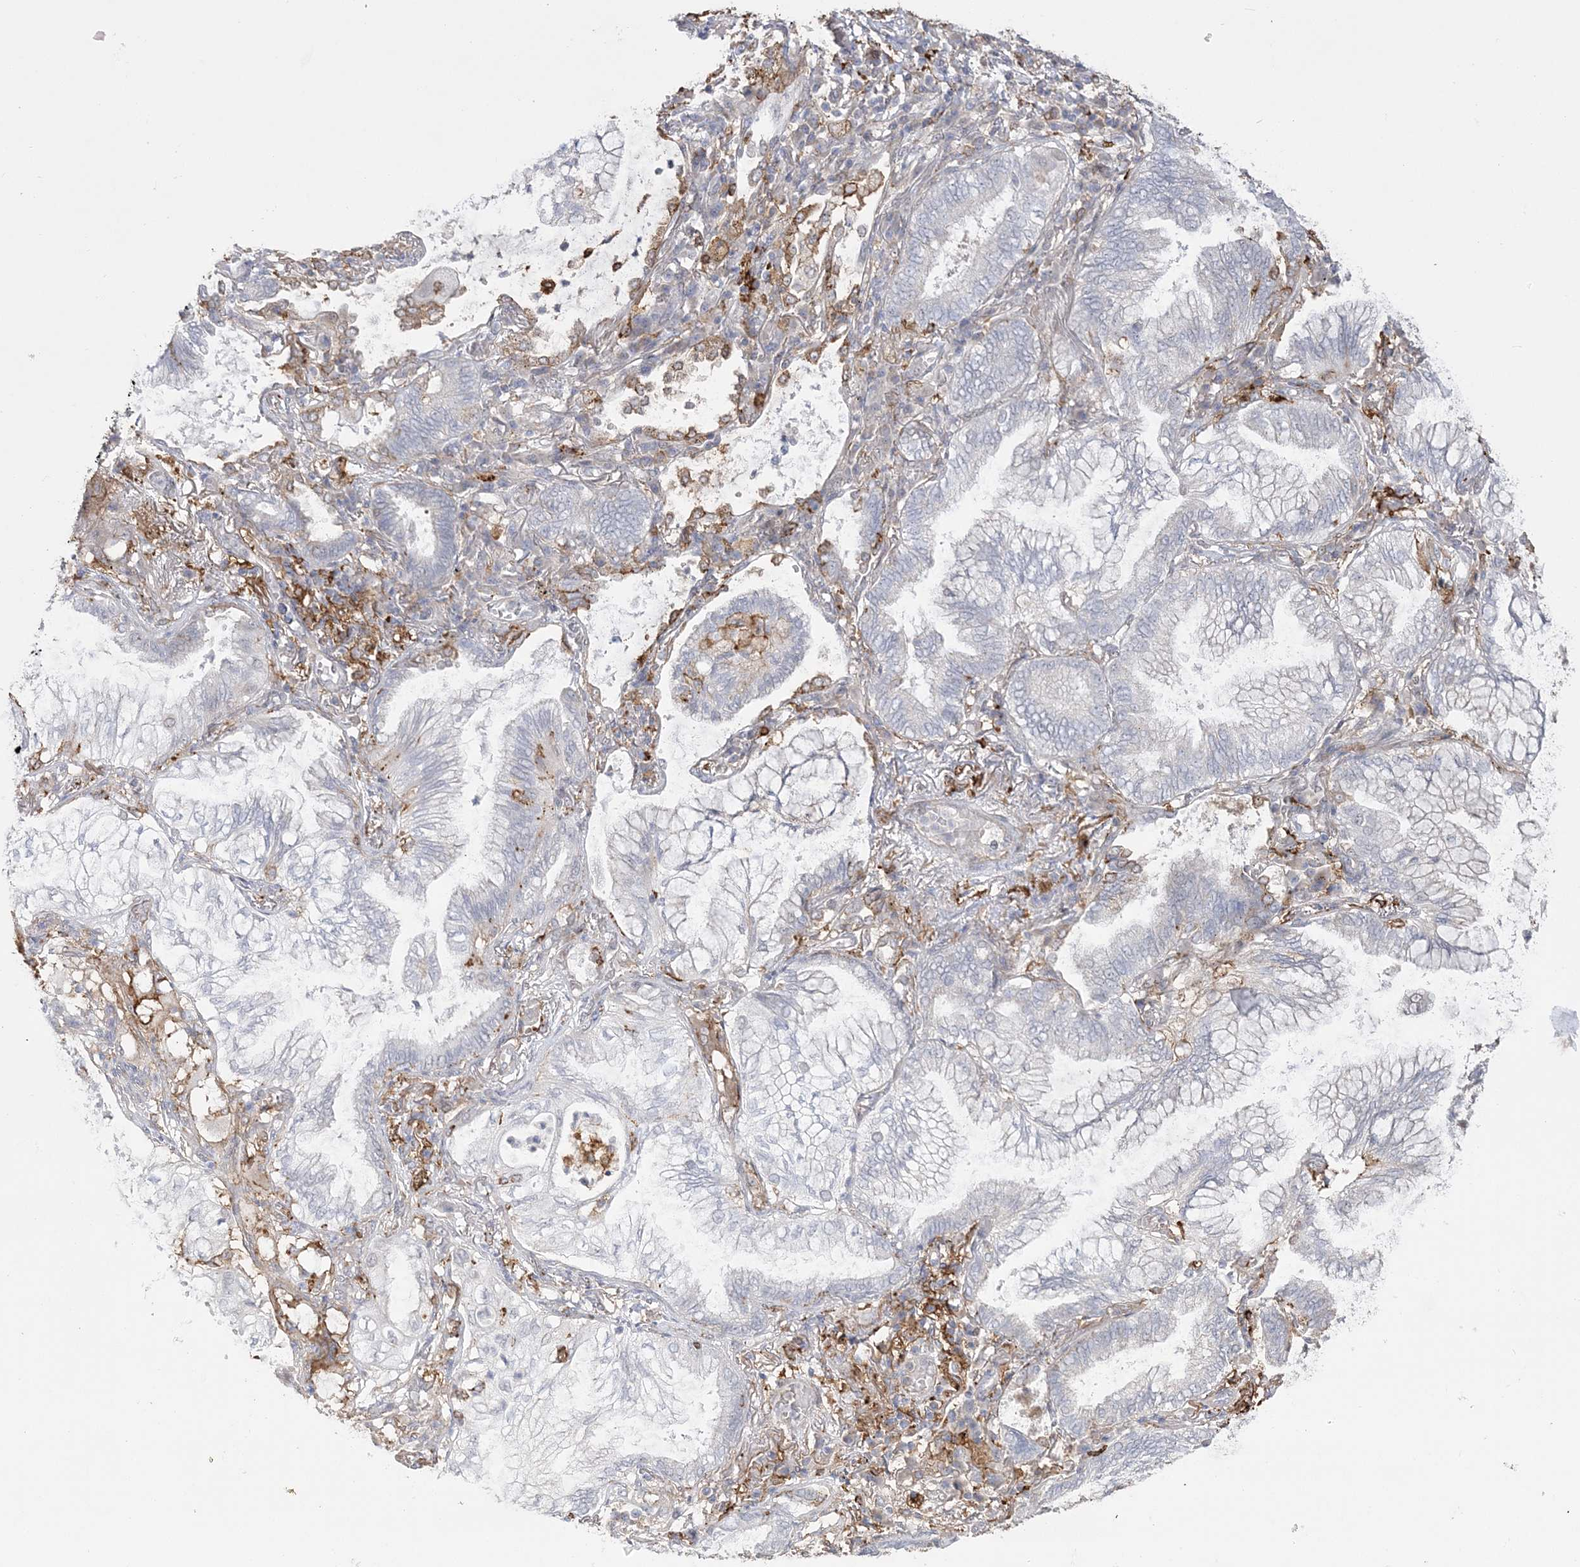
{"staining": {"intensity": "negative", "quantity": "none", "location": "none"}, "tissue": "lung cancer", "cell_type": "Tumor cells", "image_type": "cancer", "snomed": [{"axis": "morphology", "description": "Adenocarcinoma, NOS"}, {"axis": "topography", "description": "Lung"}], "caption": "High magnification brightfield microscopy of adenocarcinoma (lung) stained with DAB (3,3'-diaminobenzidine) (brown) and counterstained with hematoxylin (blue): tumor cells show no significant positivity.", "gene": "HAAO", "patient": {"sex": "female", "age": 70}}